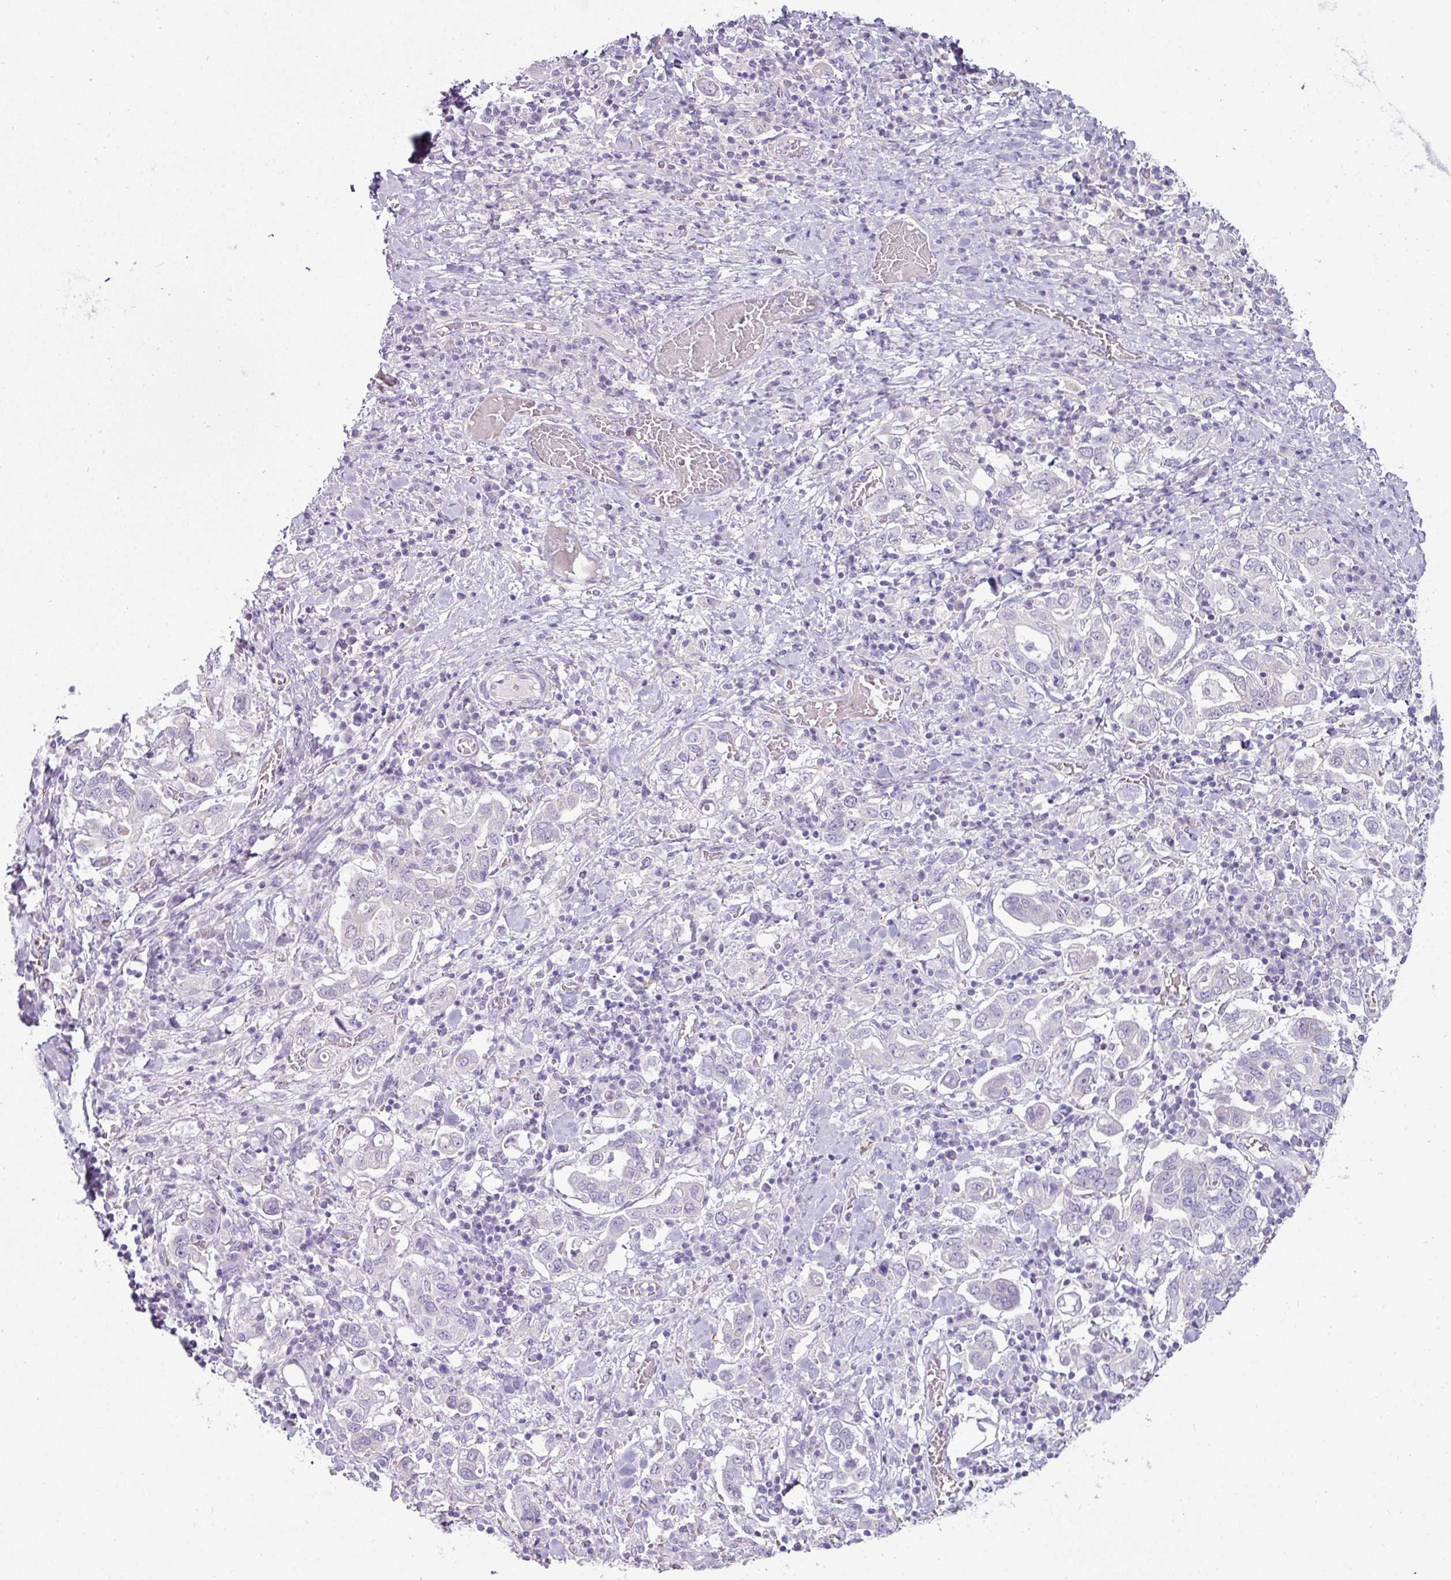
{"staining": {"intensity": "negative", "quantity": "none", "location": "none"}, "tissue": "stomach cancer", "cell_type": "Tumor cells", "image_type": "cancer", "snomed": [{"axis": "morphology", "description": "Adenocarcinoma, NOS"}, {"axis": "topography", "description": "Stomach, upper"}, {"axis": "topography", "description": "Stomach"}], "caption": "Immunohistochemical staining of stomach adenocarcinoma exhibits no significant positivity in tumor cells.", "gene": "OR52N1", "patient": {"sex": "male", "age": 62}}